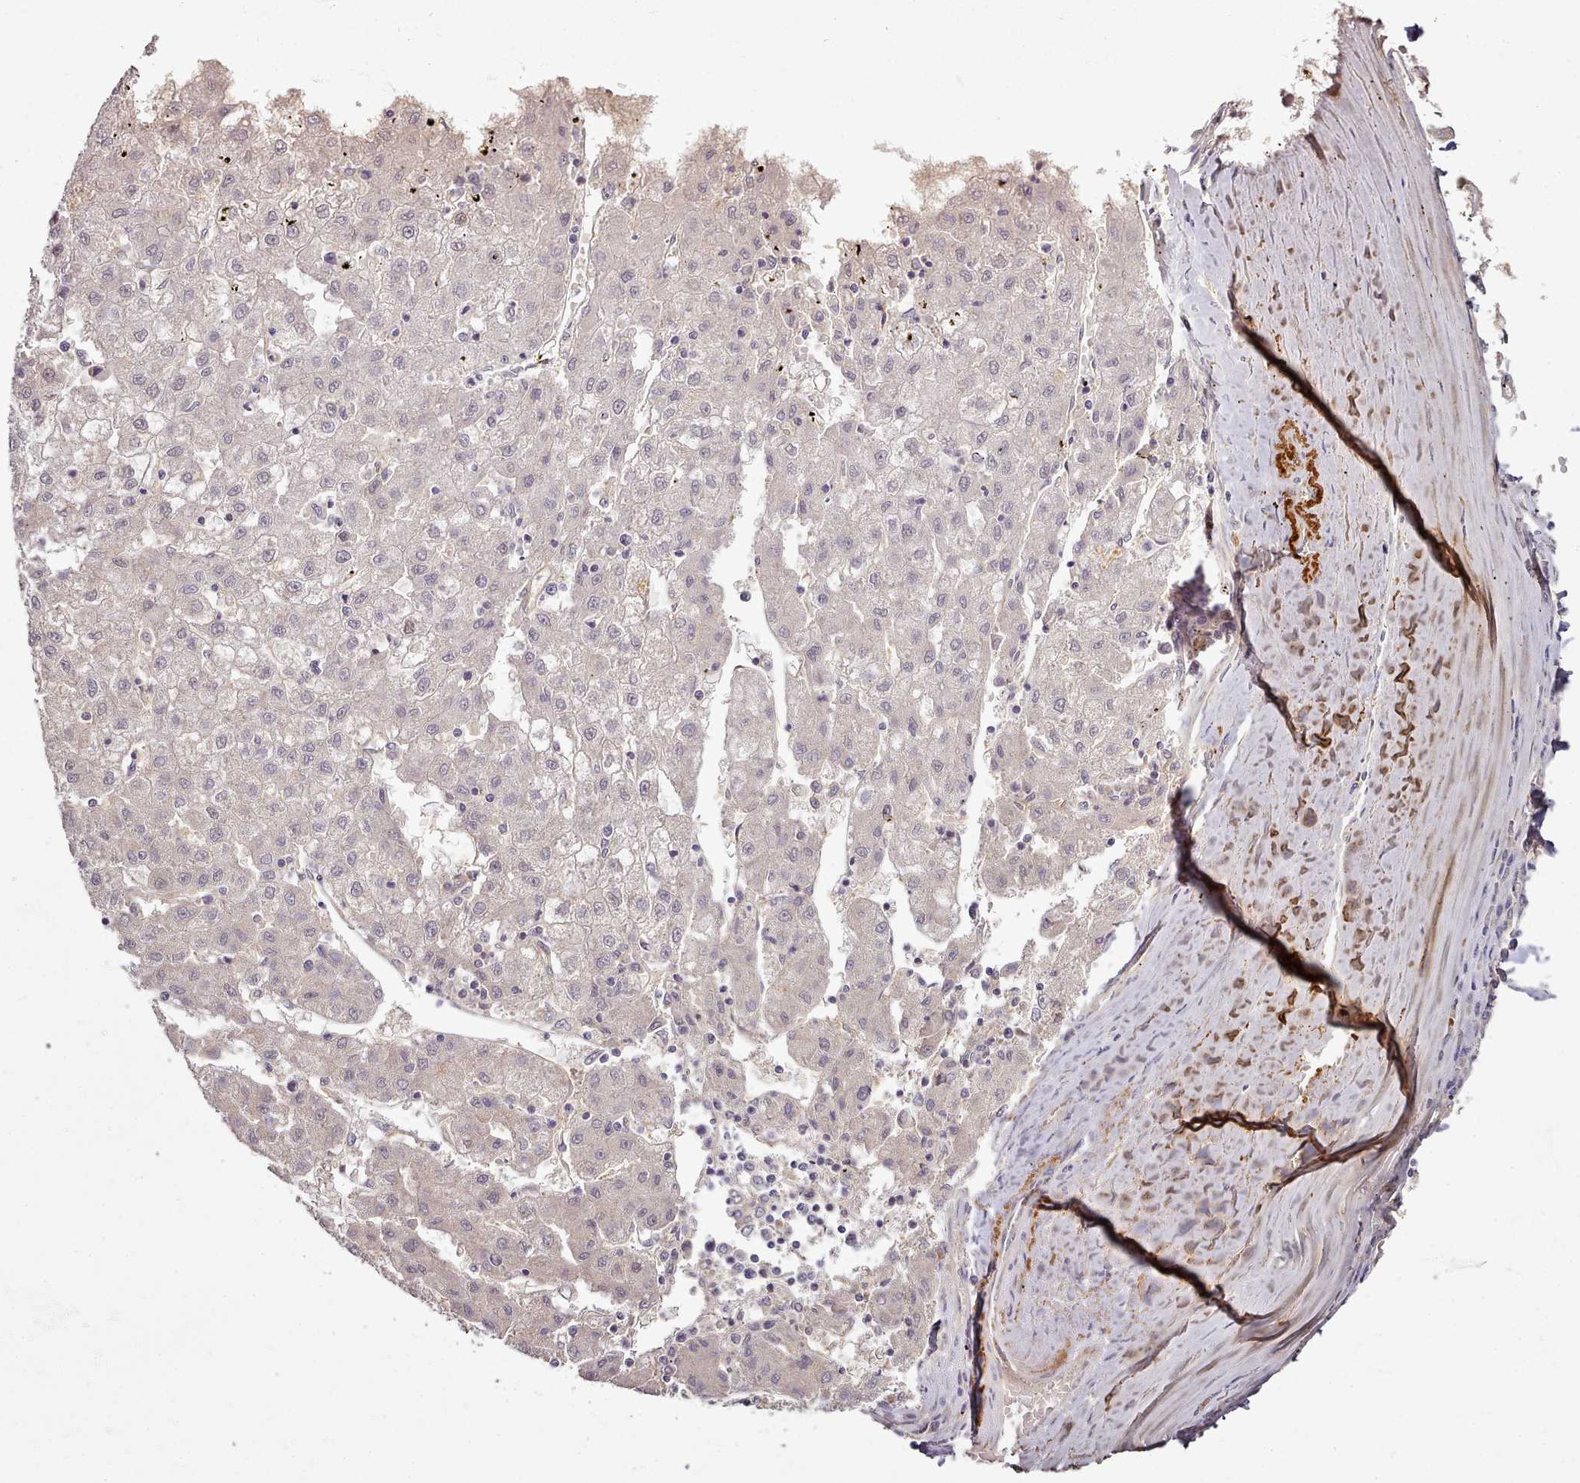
{"staining": {"intensity": "weak", "quantity": "<25%", "location": "nuclear"}, "tissue": "liver cancer", "cell_type": "Tumor cells", "image_type": "cancer", "snomed": [{"axis": "morphology", "description": "Carcinoma, Hepatocellular, NOS"}, {"axis": "topography", "description": "Liver"}], "caption": "This is a micrograph of IHC staining of liver cancer, which shows no positivity in tumor cells.", "gene": "C1QTNF5", "patient": {"sex": "male", "age": 72}}